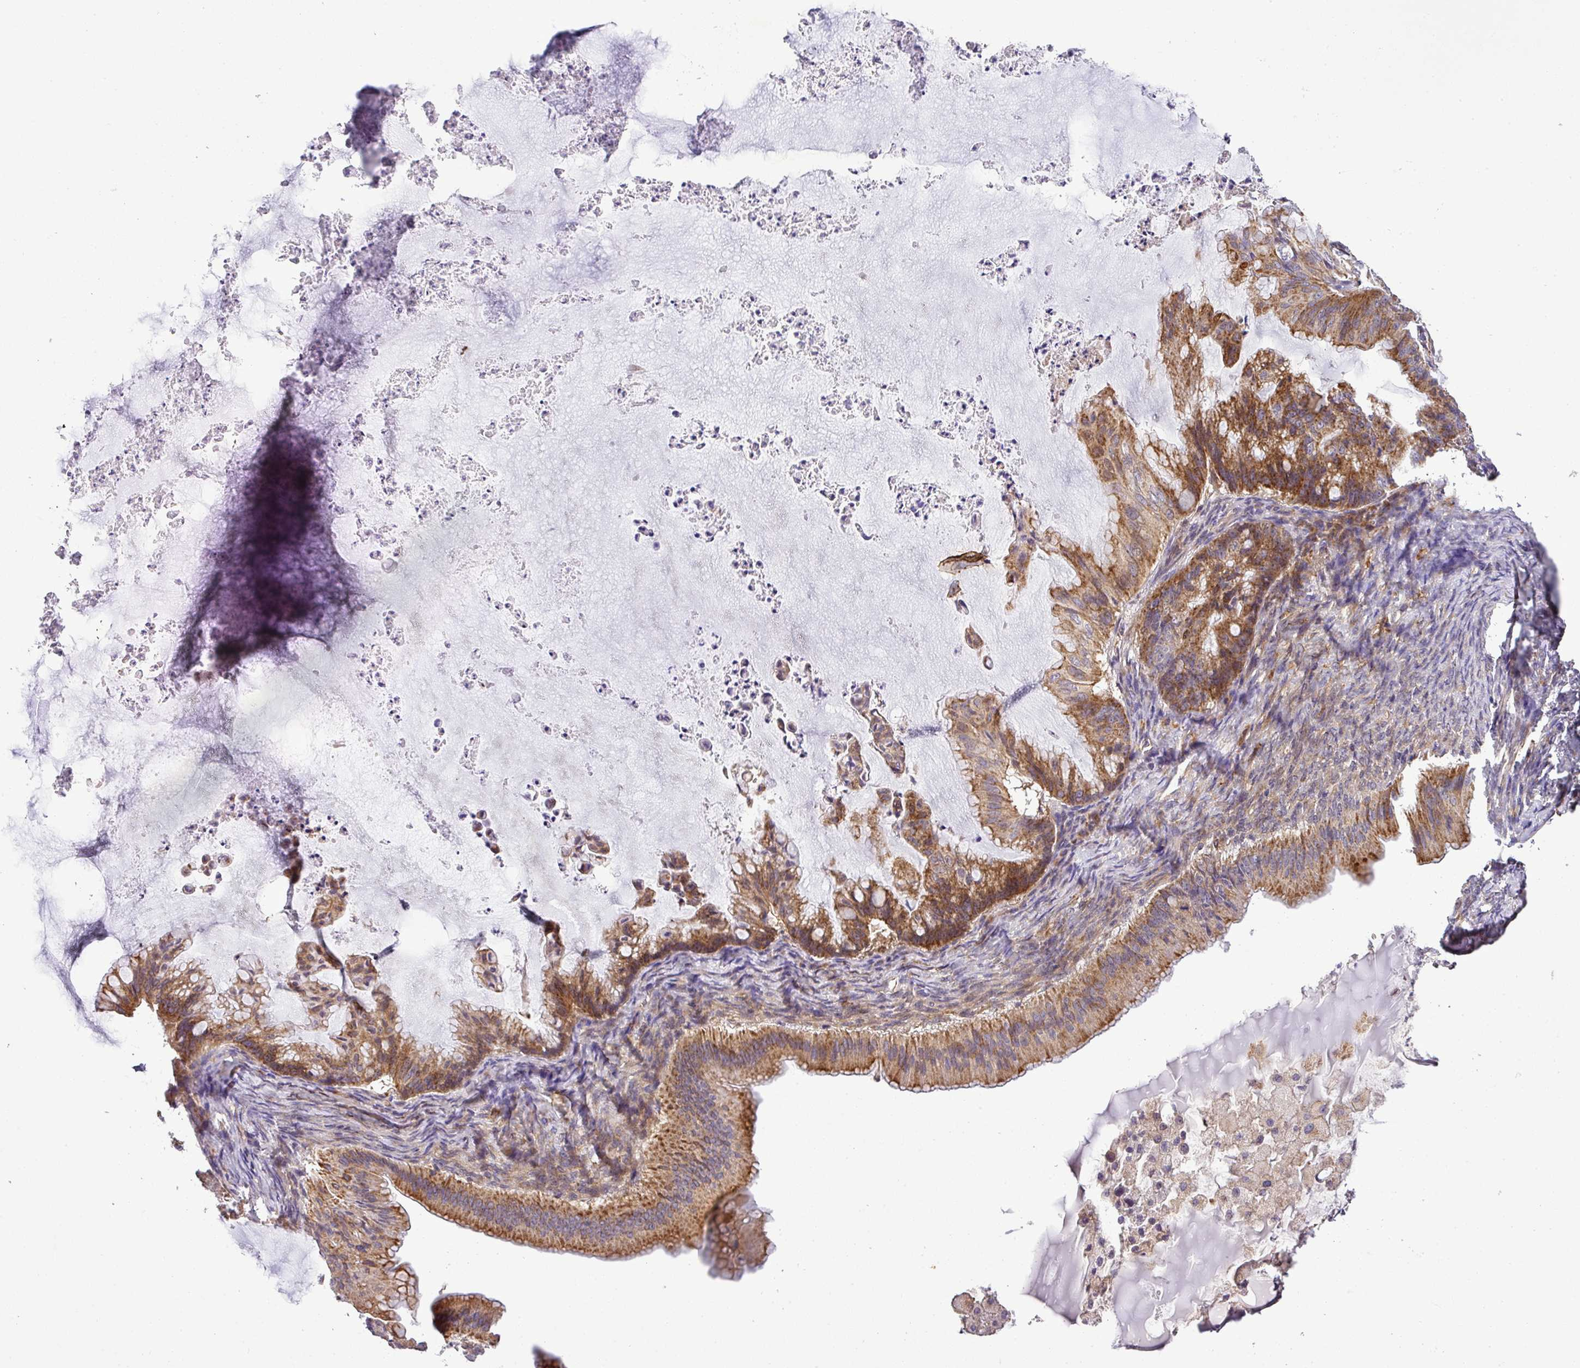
{"staining": {"intensity": "moderate", "quantity": ">75%", "location": "cytoplasmic/membranous"}, "tissue": "ovarian cancer", "cell_type": "Tumor cells", "image_type": "cancer", "snomed": [{"axis": "morphology", "description": "Cystadenocarcinoma, mucinous, NOS"}, {"axis": "topography", "description": "Ovary"}], "caption": "Protein expression analysis of human mucinous cystadenocarcinoma (ovarian) reveals moderate cytoplasmic/membranous positivity in about >75% of tumor cells. The protein is shown in brown color, while the nuclei are stained blue.", "gene": "ZNF513", "patient": {"sex": "female", "age": 71}}